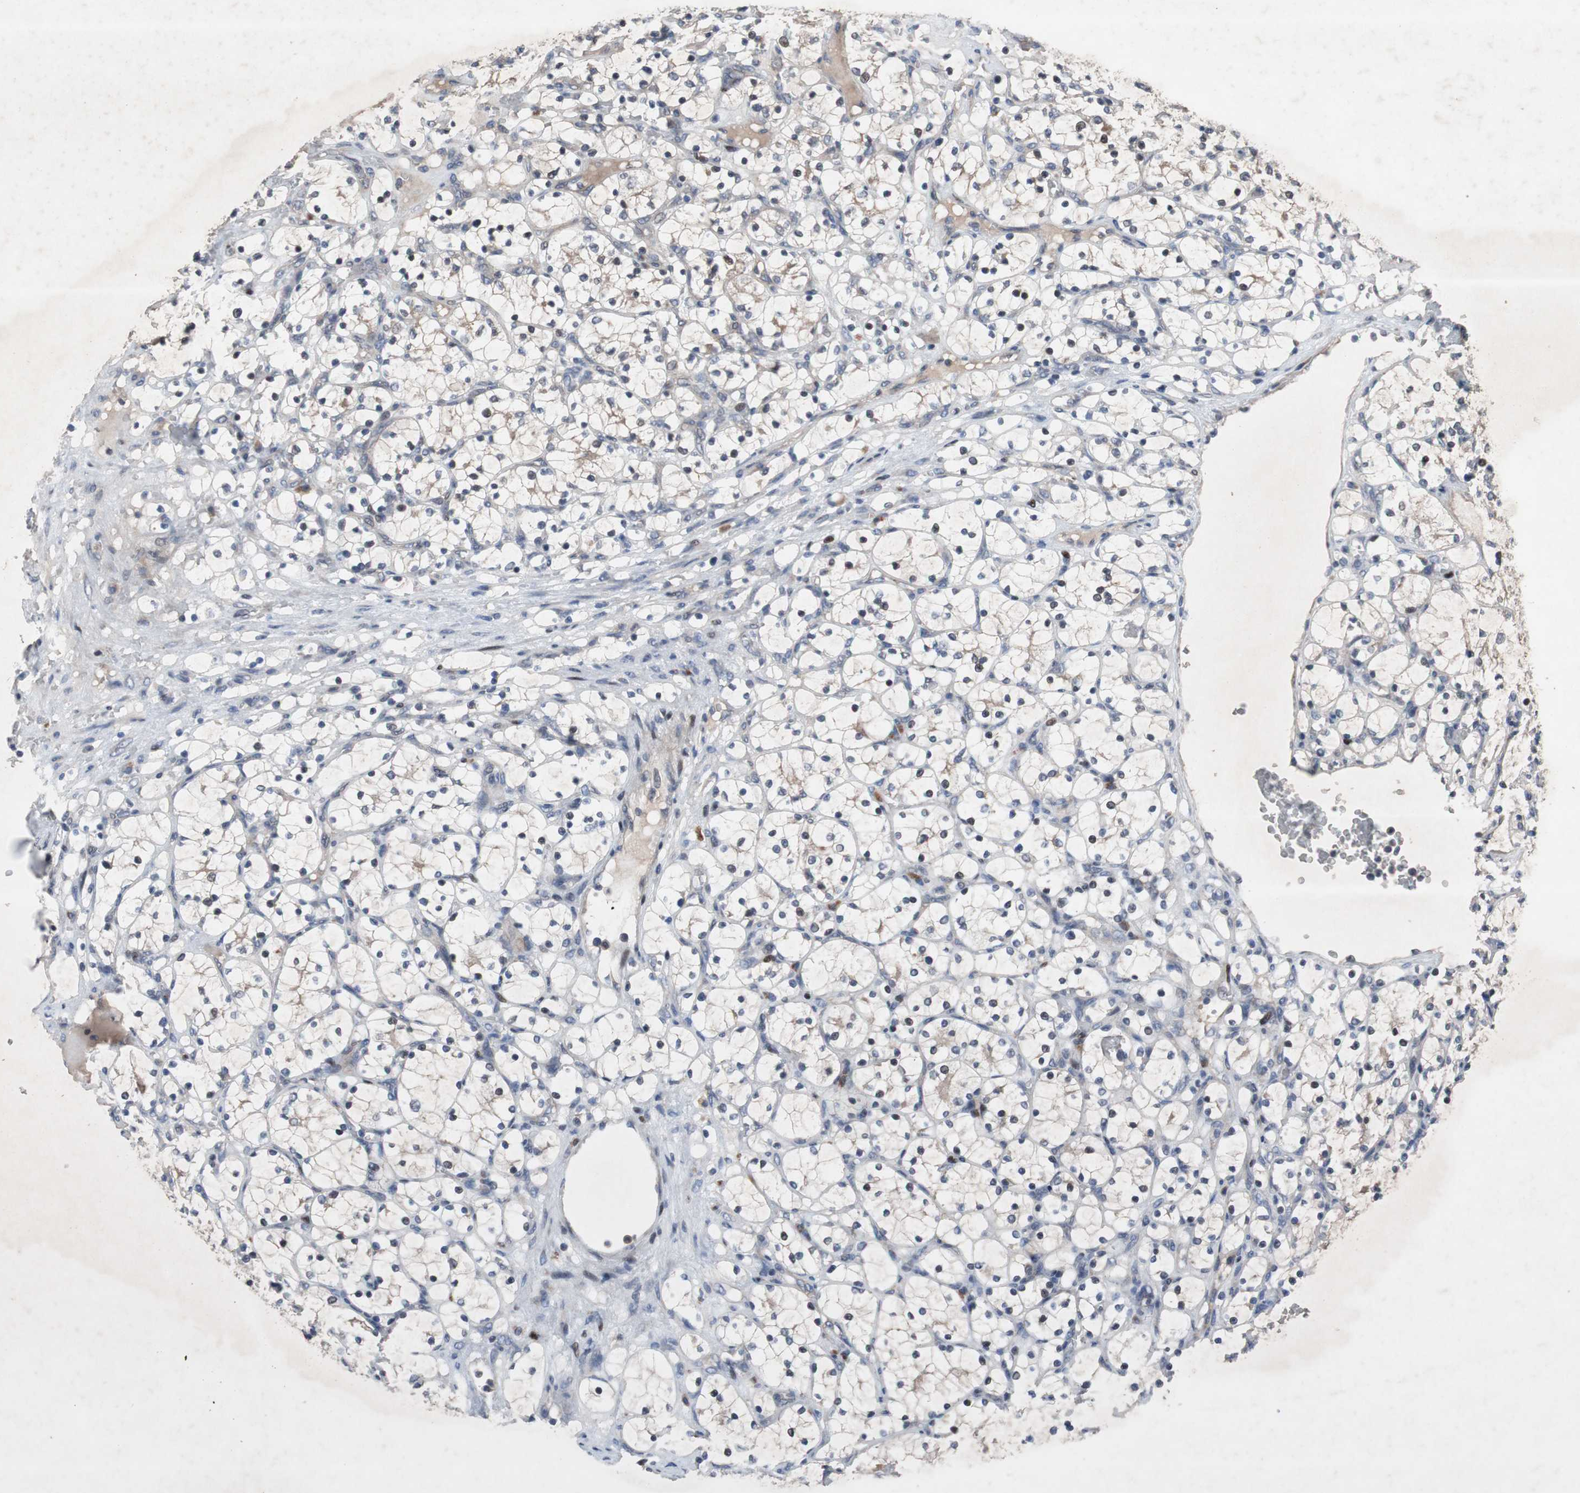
{"staining": {"intensity": "weak", "quantity": "<25%", "location": "cytoplasmic/membranous"}, "tissue": "renal cancer", "cell_type": "Tumor cells", "image_type": "cancer", "snomed": [{"axis": "morphology", "description": "Adenocarcinoma, NOS"}, {"axis": "topography", "description": "Kidney"}], "caption": "Immunohistochemistry photomicrograph of renal cancer (adenocarcinoma) stained for a protein (brown), which displays no staining in tumor cells.", "gene": "MUTYH", "patient": {"sex": "female", "age": 69}}